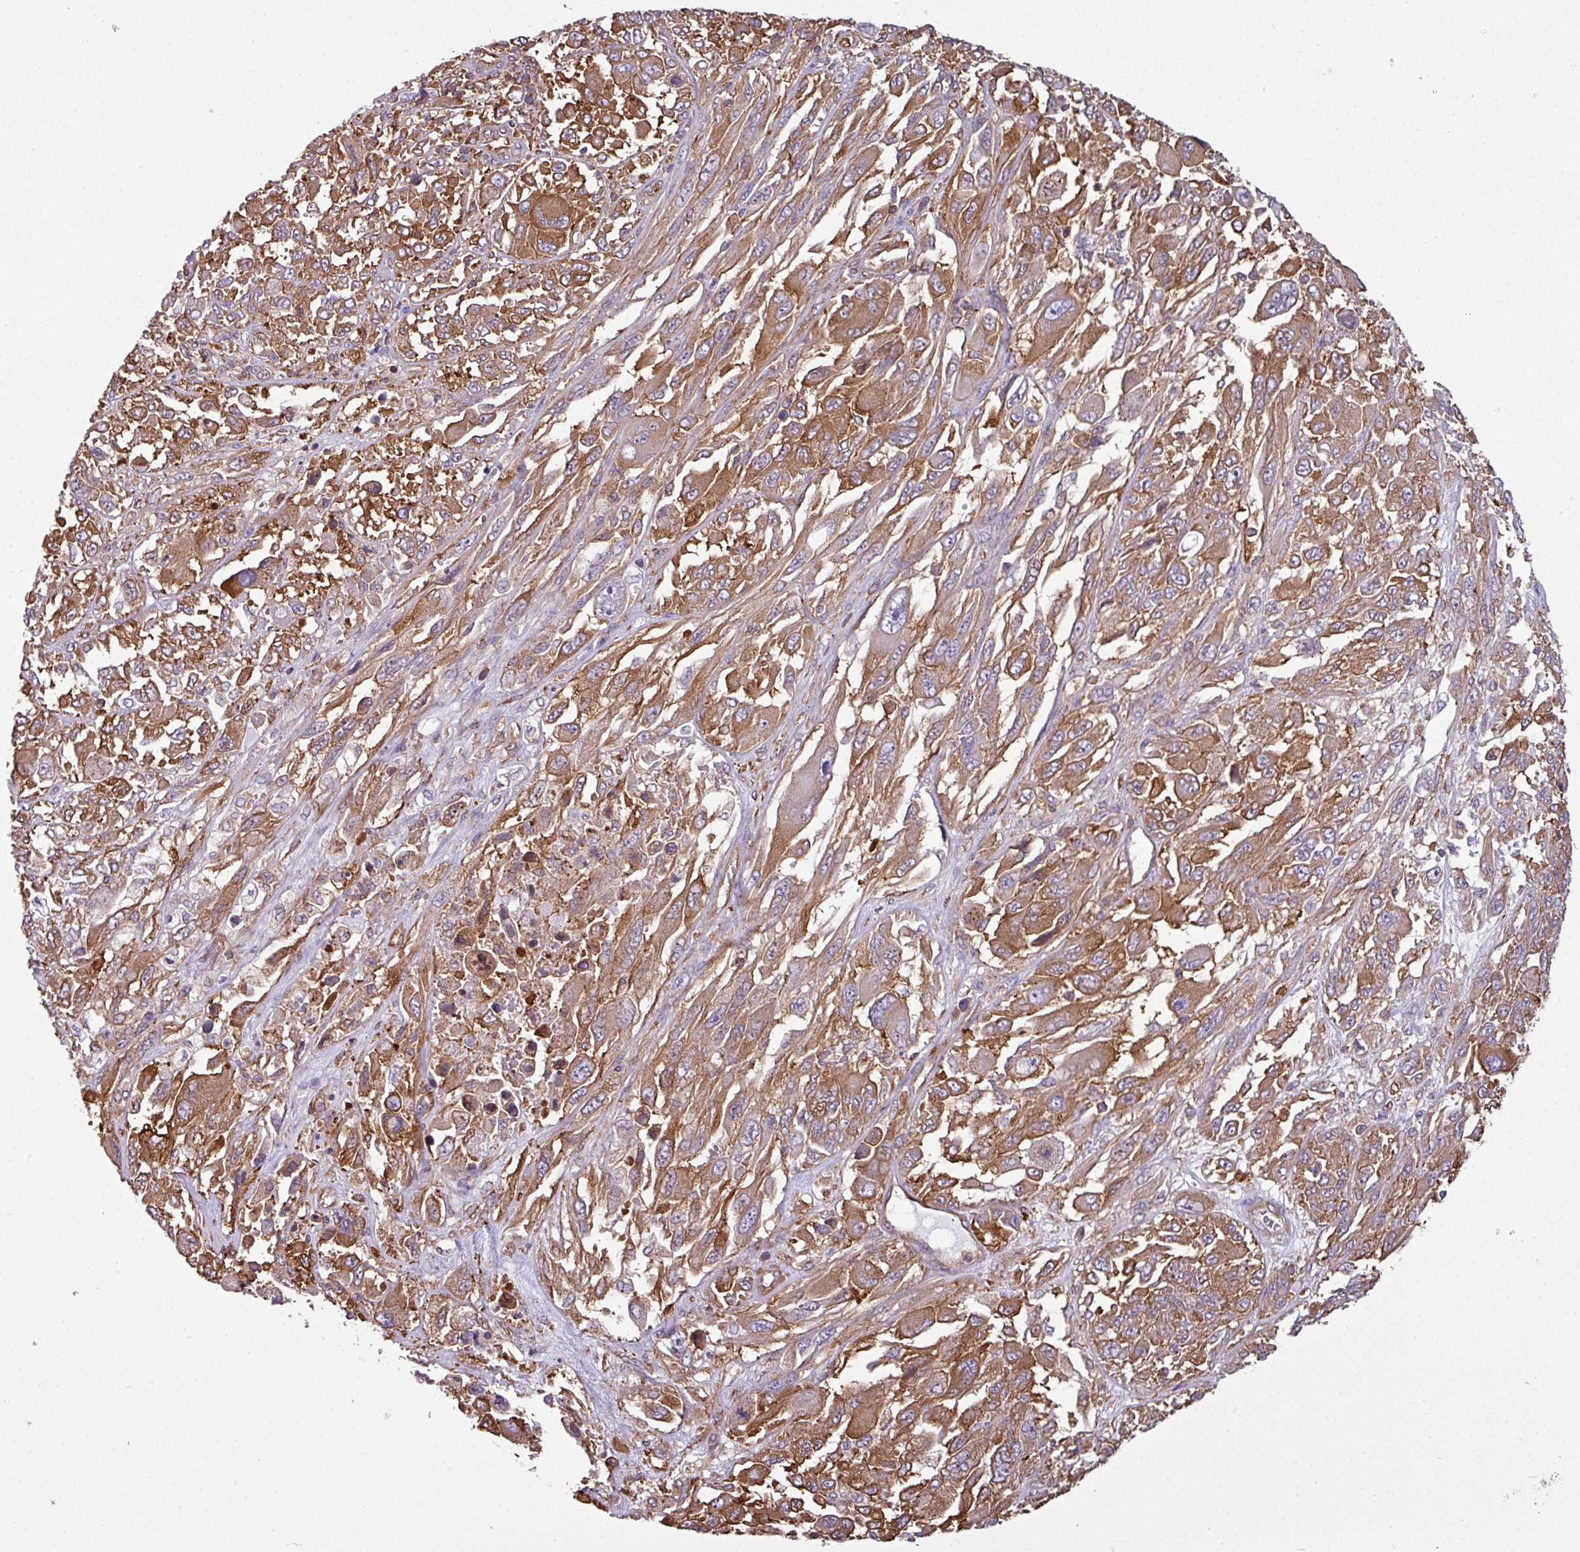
{"staining": {"intensity": "moderate", "quantity": ">75%", "location": "cytoplasmic/membranous"}, "tissue": "melanoma", "cell_type": "Tumor cells", "image_type": "cancer", "snomed": [{"axis": "morphology", "description": "Malignant melanoma, NOS"}, {"axis": "topography", "description": "Skin"}], "caption": "Brown immunohistochemical staining in human melanoma demonstrates moderate cytoplasmic/membranous staining in approximately >75% of tumor cells.", "gene": "XNDC1N", "patient": {"sex": "female", "age": 91}}